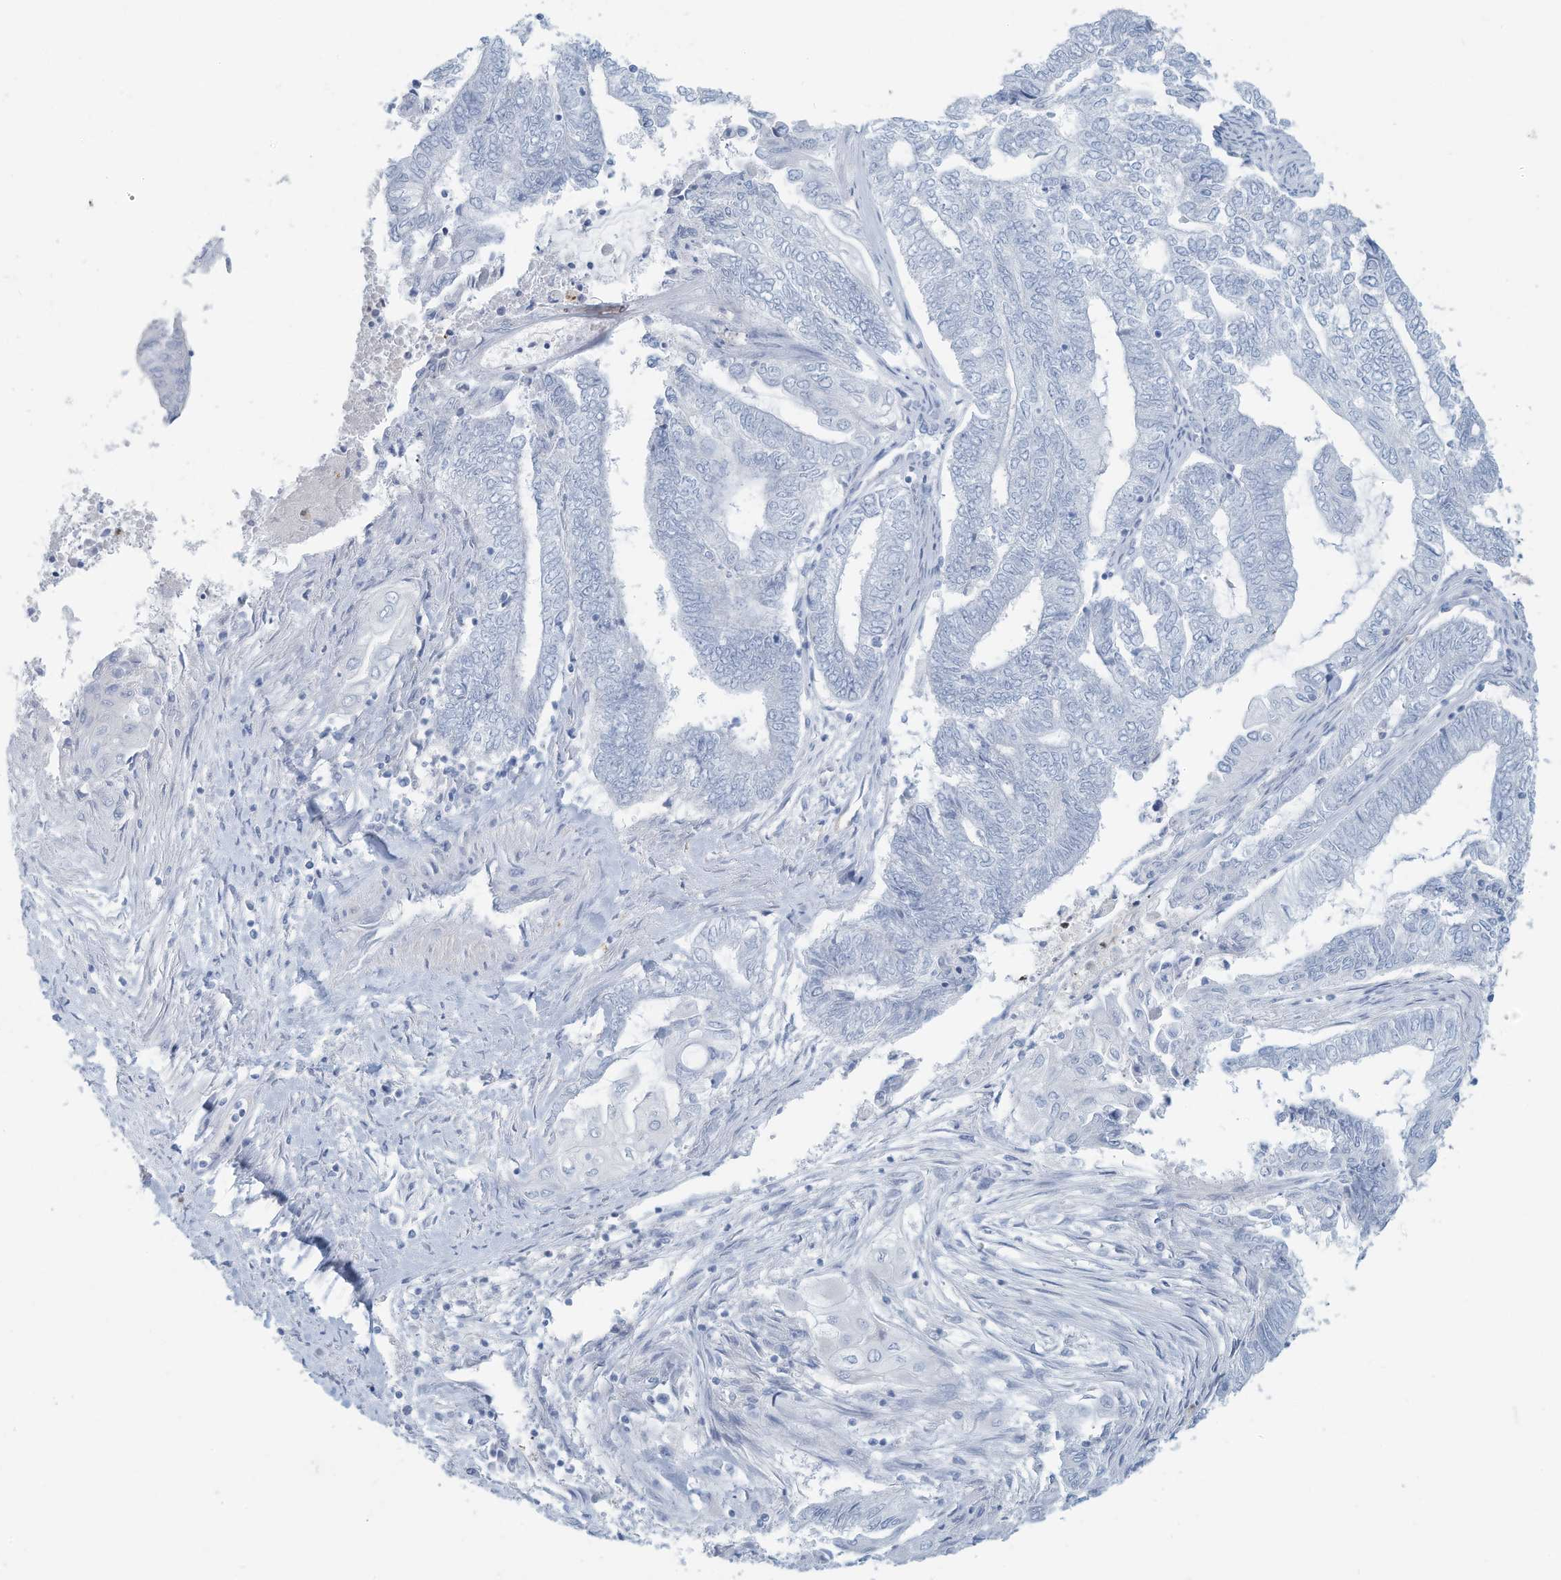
{"staining": {"intensity": "negative", "quantity": "none", "location": "none"}, "tissue": "endometrial cancer", "cell_type": "Tumor cells", "image_type": "cancer", "snomed": [{"axis": "morphology", "description": "Adenocarcinoma, NOS"}, {"axis": "topography", "description": "Uterus"}, {"axis": "topography", "description": "Endometrium"}], "caption": "Immunohistochemistry image of human adenocarcinoma (endometrial) stained for a protein (brown), which displays no staining in tumor cells.", "gene": "ERI2", "patient": {"sex": "female", "age": 70}}